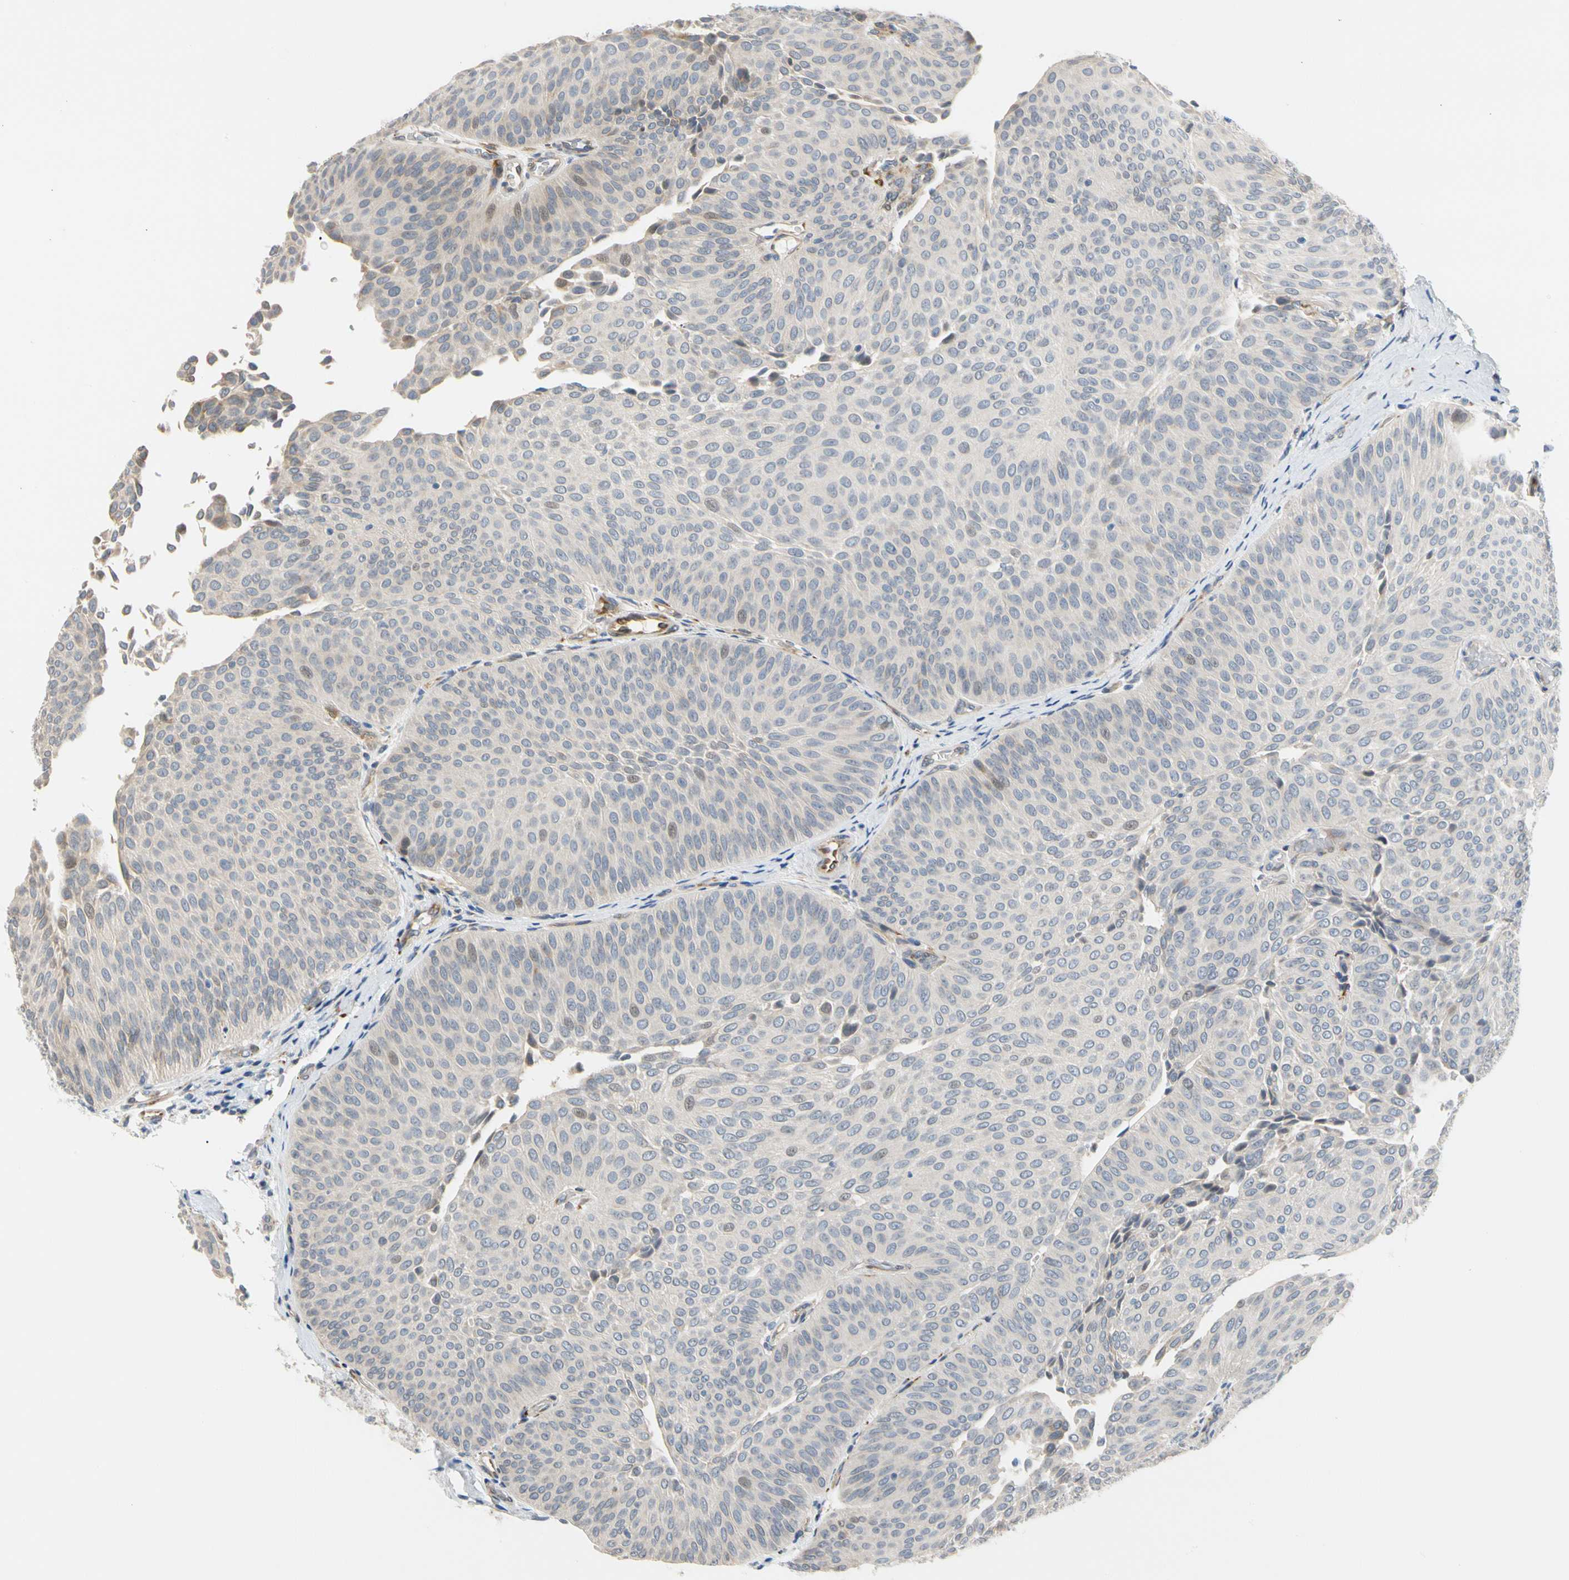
{"staining": {"intensity": "negative", "quantity": "none", "location": "none"}, "tissue": "urothelial cancer", "cell_type": "Tumor cells", "image_type": "cancer", "snomed": [{"axis": "morphology", "description": "Urothelial carcinoma, Low grade"}, {"axis": "topography", "description": "Urinary bladder"}], "caption": "Immunohistochemistry (IHC) of human urothelial cancer reveals no expression in tumor cells.", "gene": "ZNF236", "patient": {"sex": "female", "age": 60}}